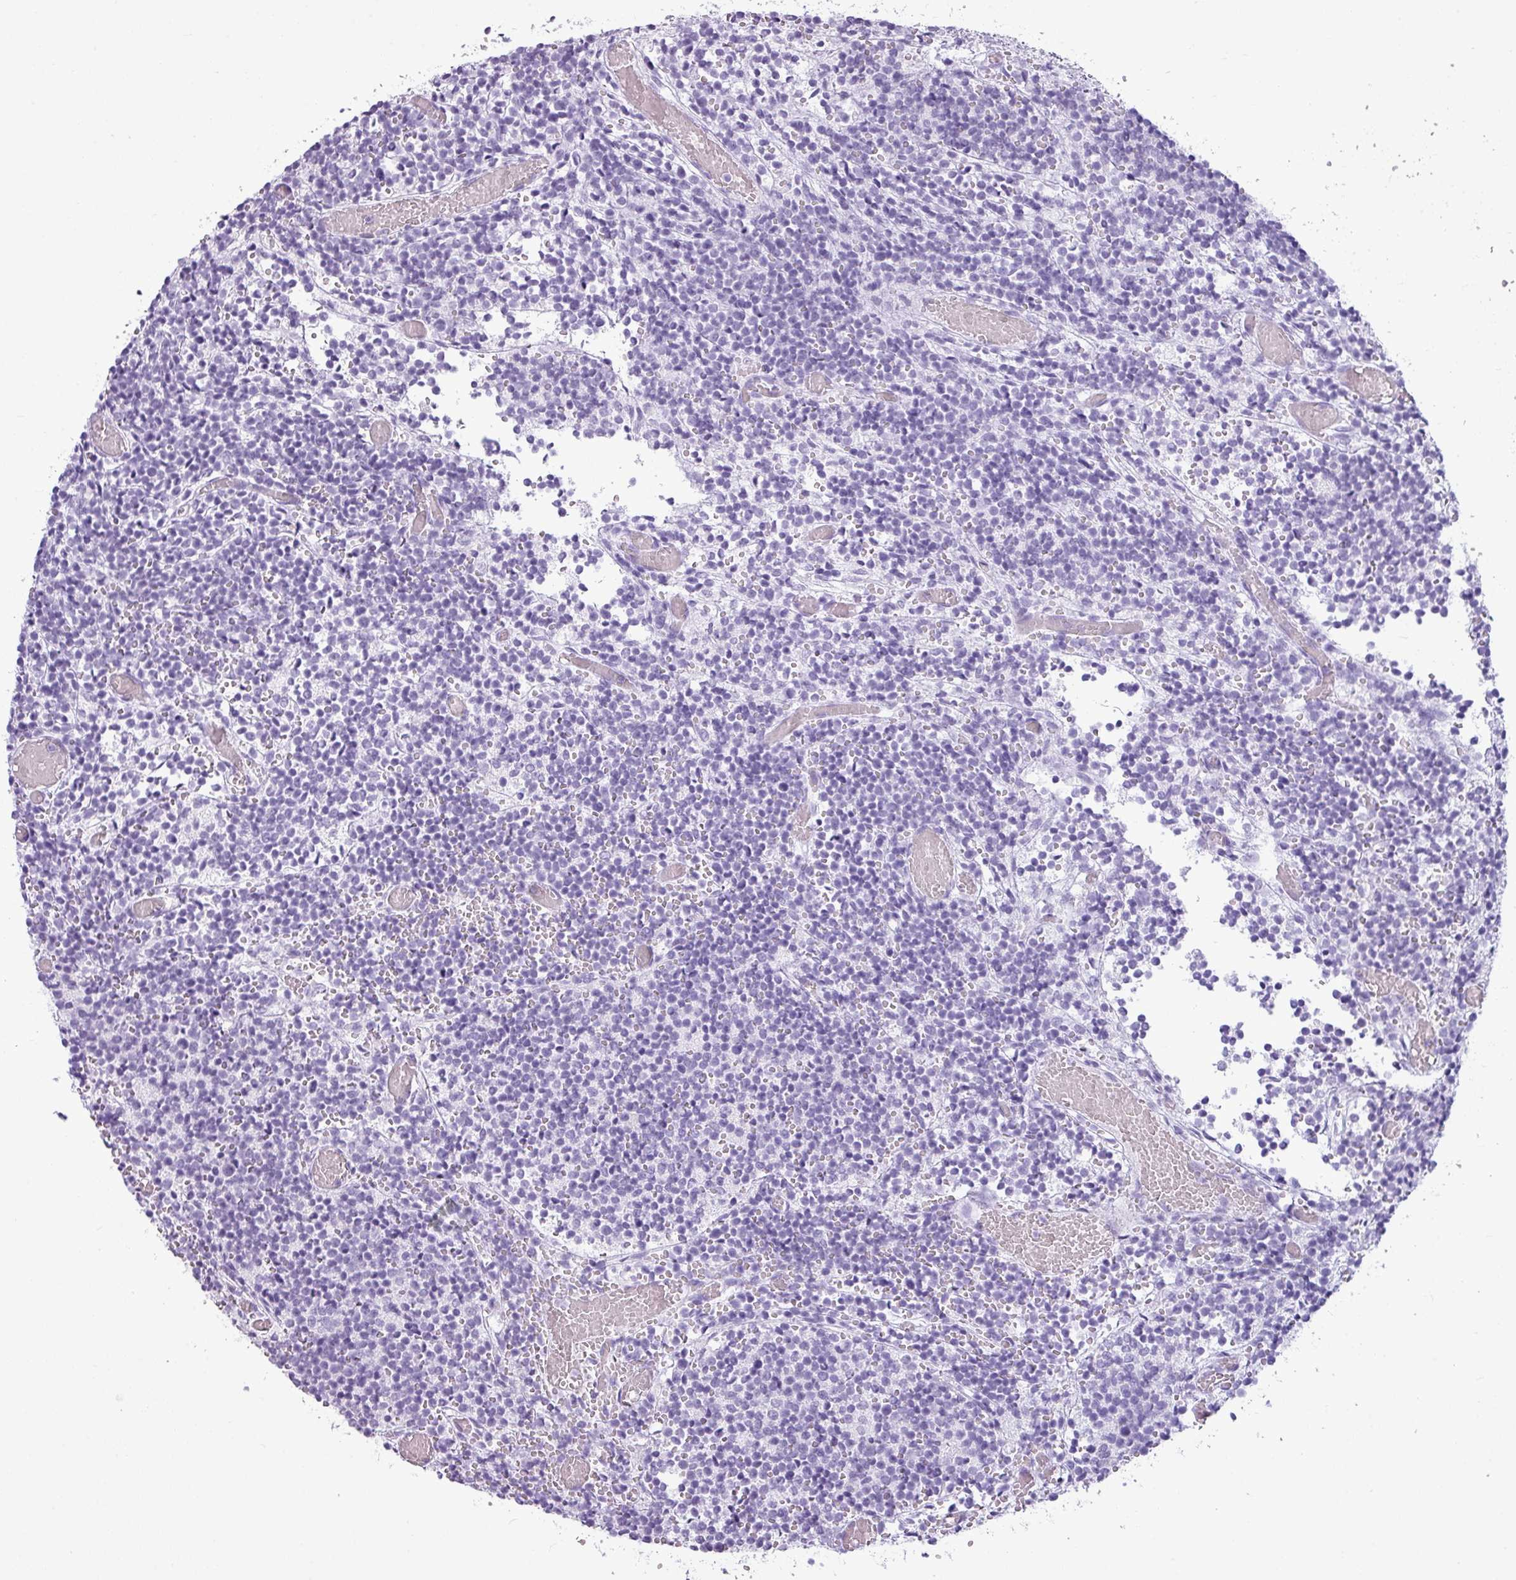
{"staining": {"intensity": "negative", "quantity": "none", "location": "none"}, "tissue": "glioma", "cell_type": "Tumor cells", "image_type": "cancer", "snomed": [{"axis": "morphology", "description": "Glioma, malignant, Low grade"}, {"axis": "topography", "description": "Brain"}], "caption": "A micrograph of human malignant low-grade glioma is negative for staining in tumor cells.", "gene": "AMY1B", "patient": {"sex": "female", "age": 1}}